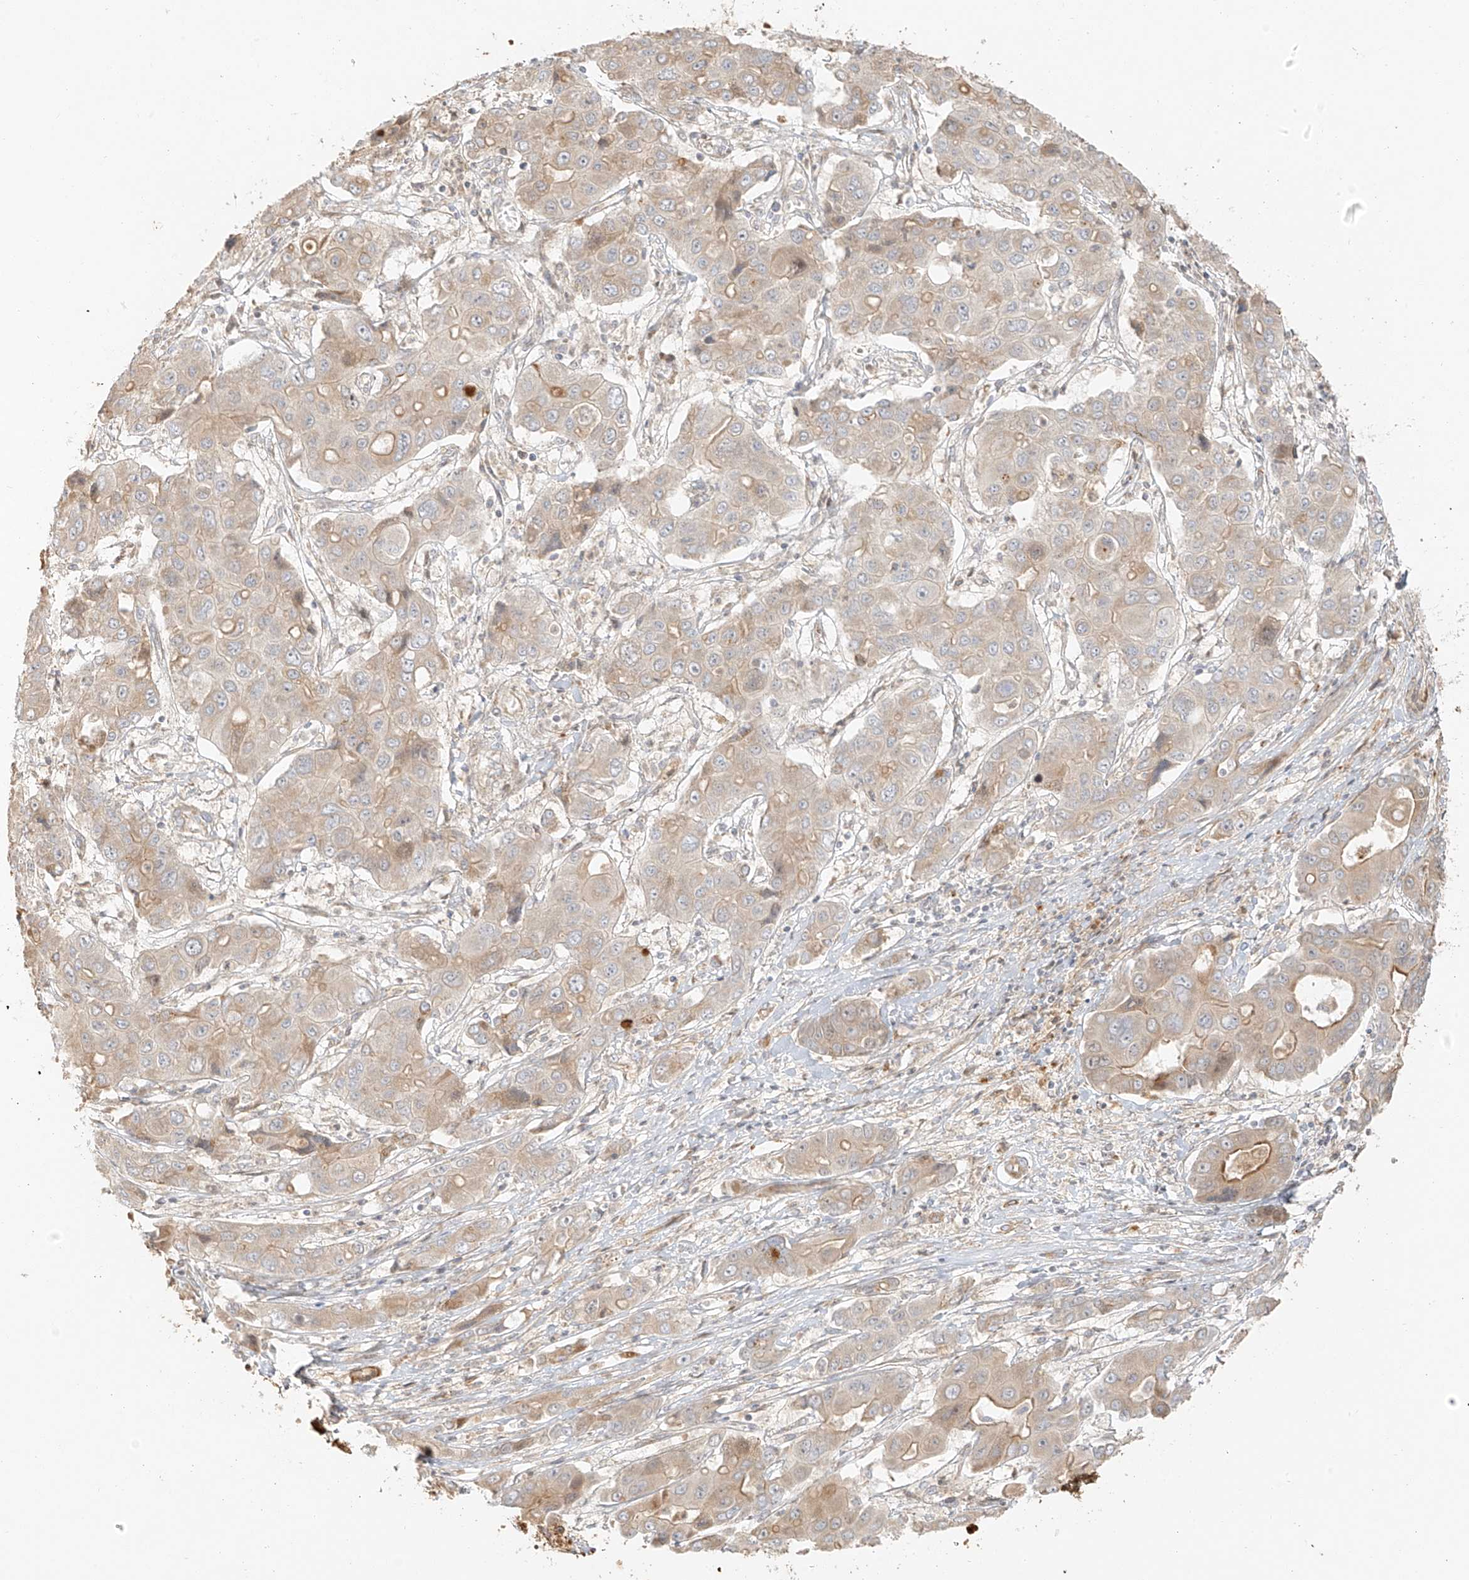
{"staining": {"intensity": "weak", "quantity": "25%-75%", "location": "cytoplasmic/membranous"}, "tissue": "liver cancer", "cell_type": "Tumor cells", "image_type": "cancer", "snomed": [{"axis": "morphology", "description": "Cholangiocarcinoma"}, {"axis": "topography", "description": "Liver"}], "caption": "This micrograph reveals liver cancer stained with immunohistochemistry (IHC) to label a protein in brown. The cytoplasmic/membranous of tumor cells show weak positivity for the protein. Nuclei are counter-stained blue.", "gene": "MIPEP", "patient": {"sex": "male", "age": 67}}